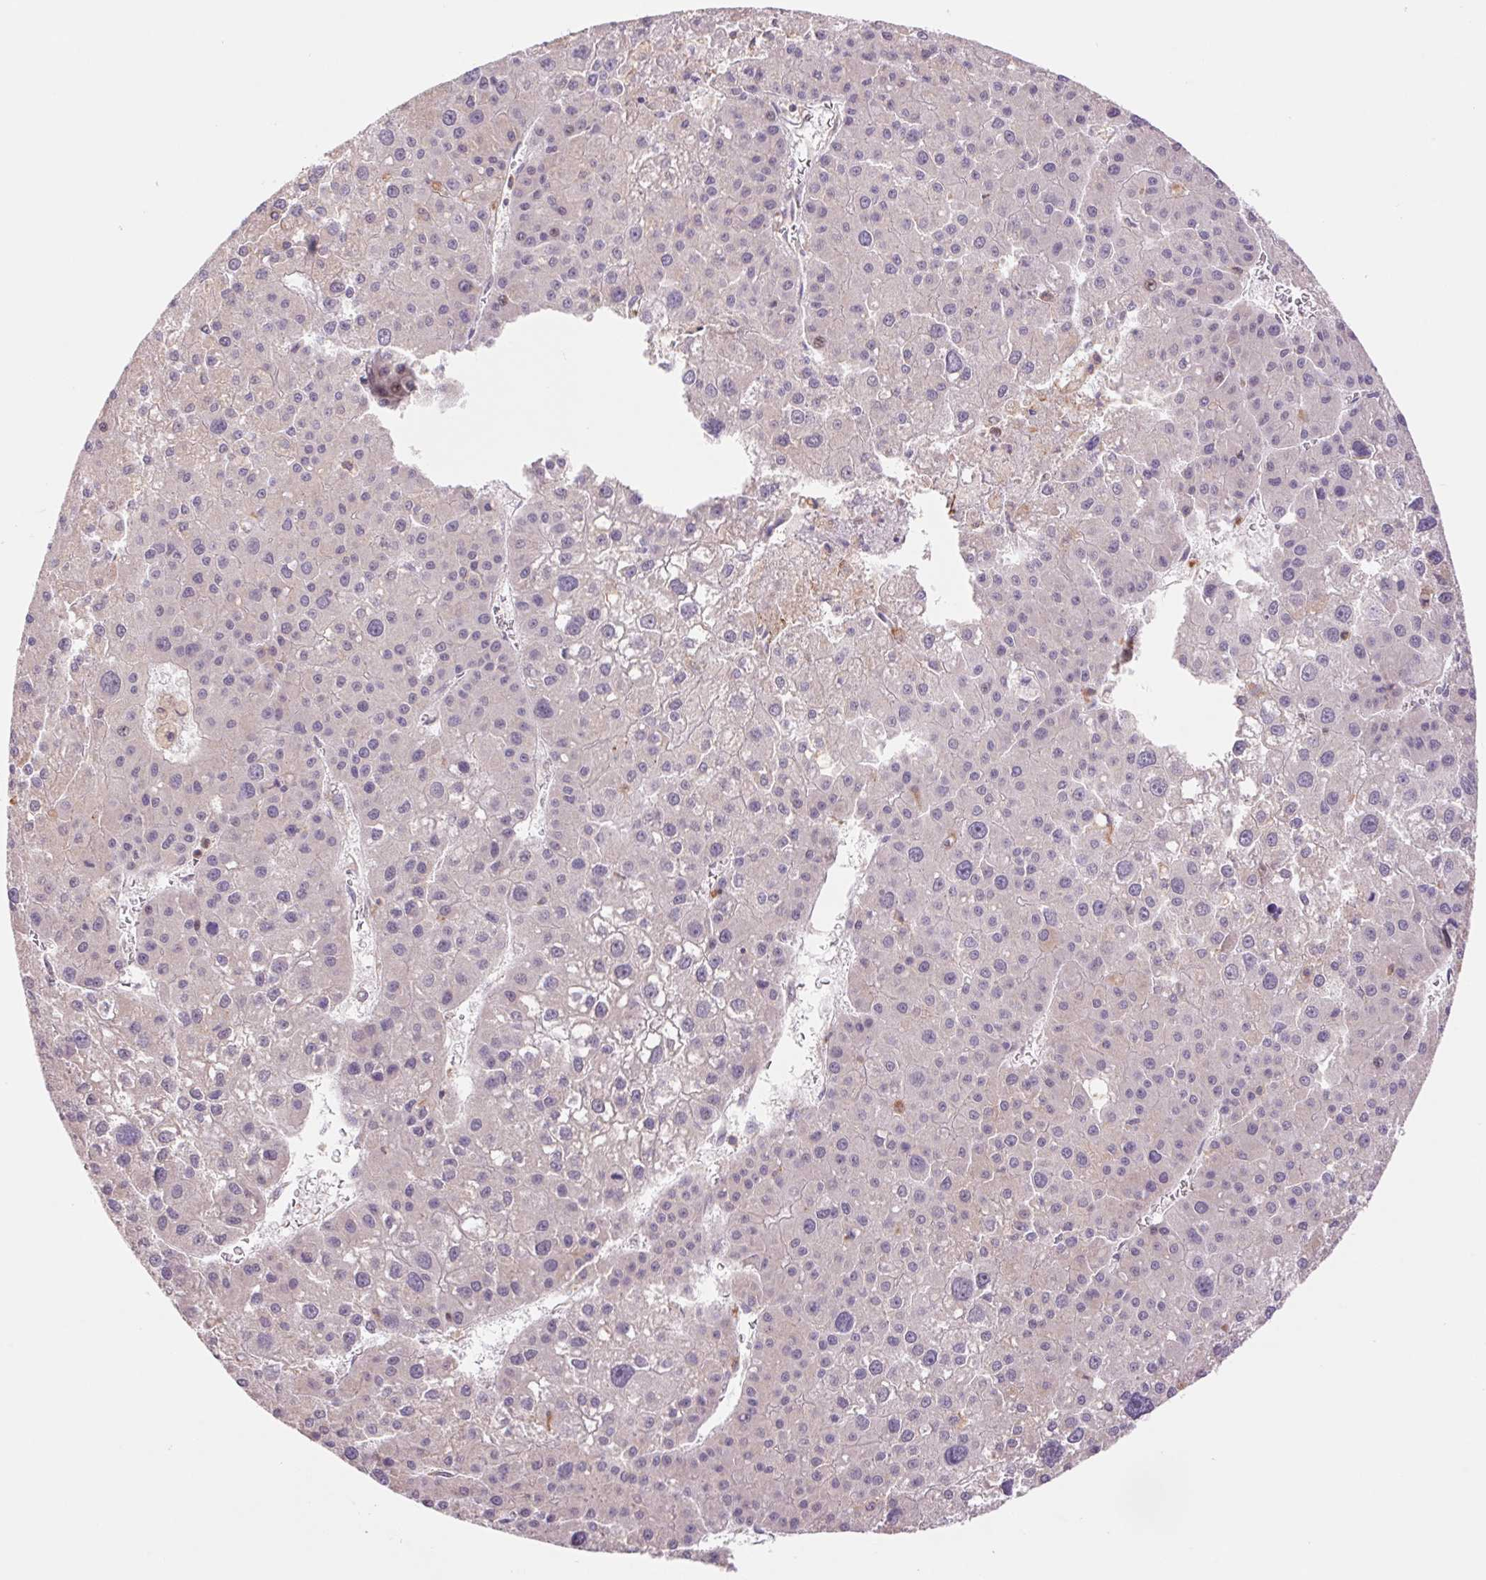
{"staining": {"intensity": "negative", "quantity": "none", "location": "none"}, "tissue": "liver cancer", "cell_type": "Tumor cells", "image_type": "cancer", "snomed": [{"axis": "morphology", "description": "Carcinoma, Hepatocellular, NOS"}, {"axis": "topography", "description": "Liver"}], "caption": "Immunohistochemistry (IHC) image of human liver cancer stained for a protein (brown), which exhibits no staining in tumor cells.", "gene": "KLHL20", "patient": {"sex": "male", "age": 73}}